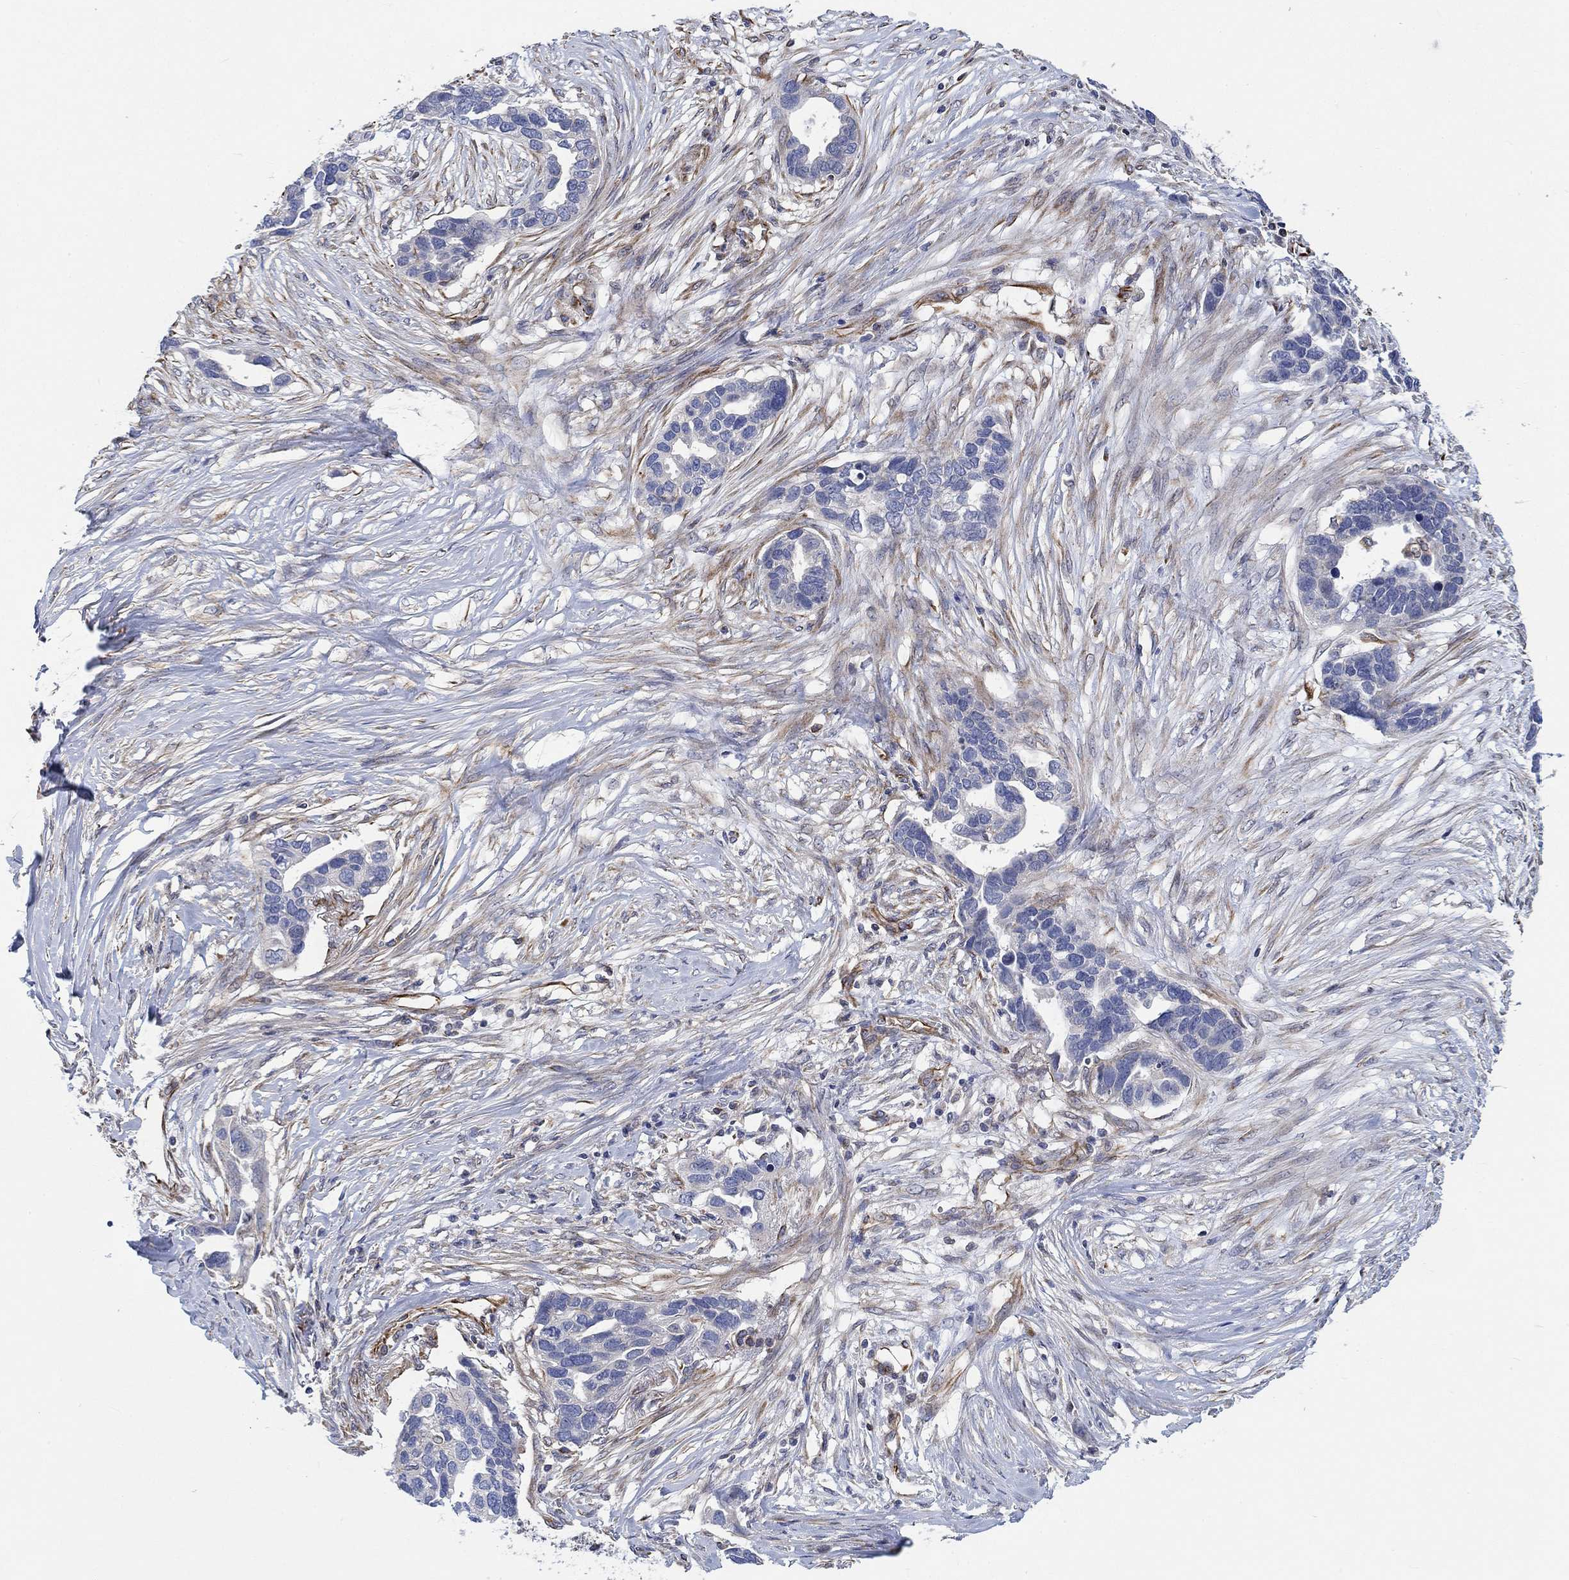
{"staining": {"intensity": "negative", "quantity": "none", "location": "none"}, "tissue": "ovarian cancer", "cell_type": "Tumor cells", "image_type": "cancer", "snomed": [{"axis": "morphology", "description": "Cystadenocarcinoma, serous, NOS"}, {"axis": "topography", "description": "Ovary"}], "caption": "High power microscopy photomicrograph of an IHC photomicrograph of serous cystadenocarcinoma (ovarian), revealing no significant positivity in tumor cells.", "gene": "CAMK1D", "patient": {"sex": "female", "age": 54}}